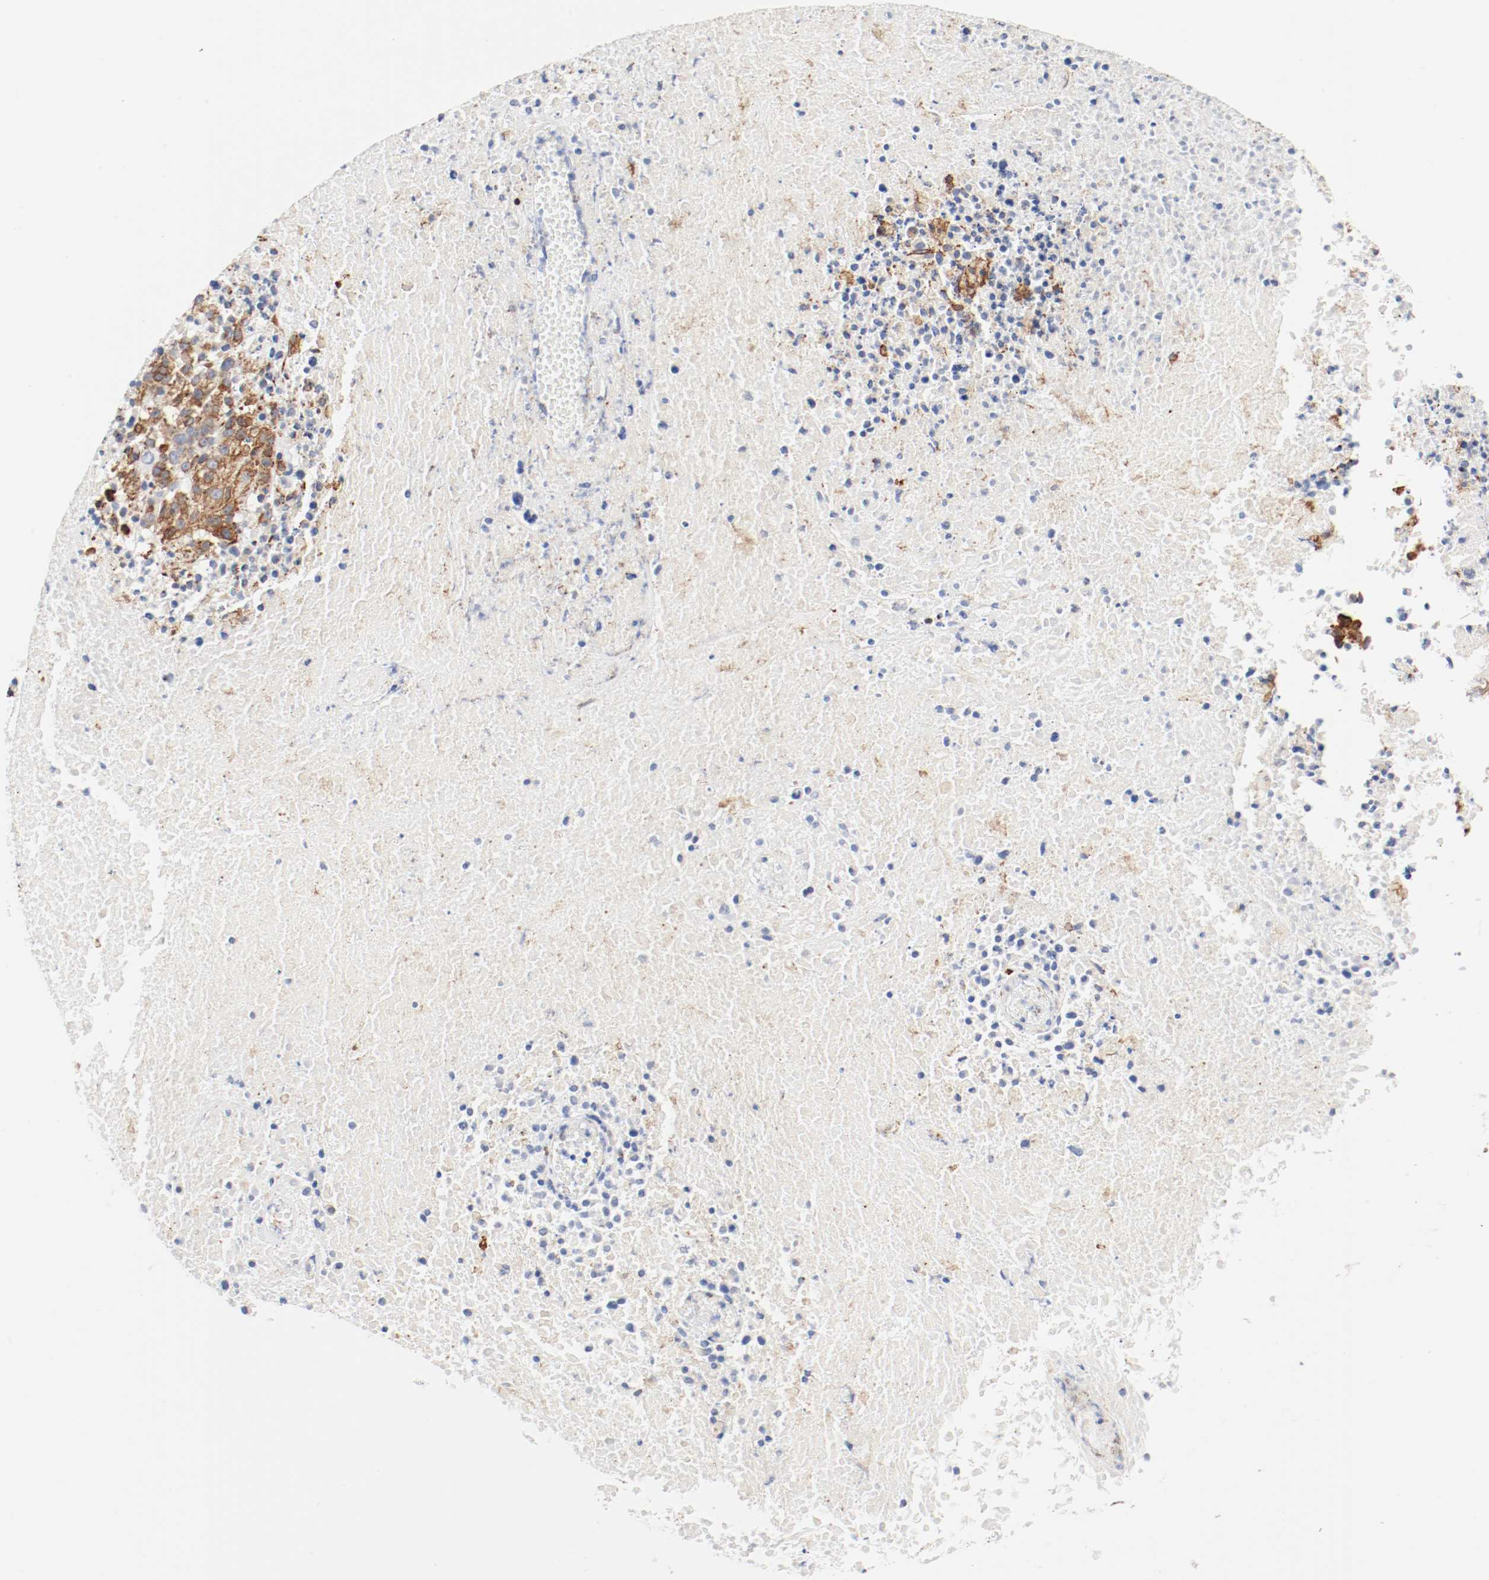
{"staining": {"intensity": "moderate", "quantity": ">75%", "location": "cytoplasmic/membranous"}, "tissue": "melanoma", "cell_type": "Tumor cells", "image_type": "cancer", "snomed": [{"axis": "morphology", "description": "Malignant melanoma, Metastatic site"}, {"axis": "topography", "description": "Cerebral cortex"}], "caption": "Immunohistochemistry histopathology image of neoplastic tissue: melanoma stained using immunohistochemistry (IHC) reveals medium levels of moderate protein expression localized specifically in the cytoplasmic/membranous of tumor cells, appearing as a cytoplasmic/membranous brown color.", "gene": "PDPK1", "patient": {"sex": "female", "age": 52}}